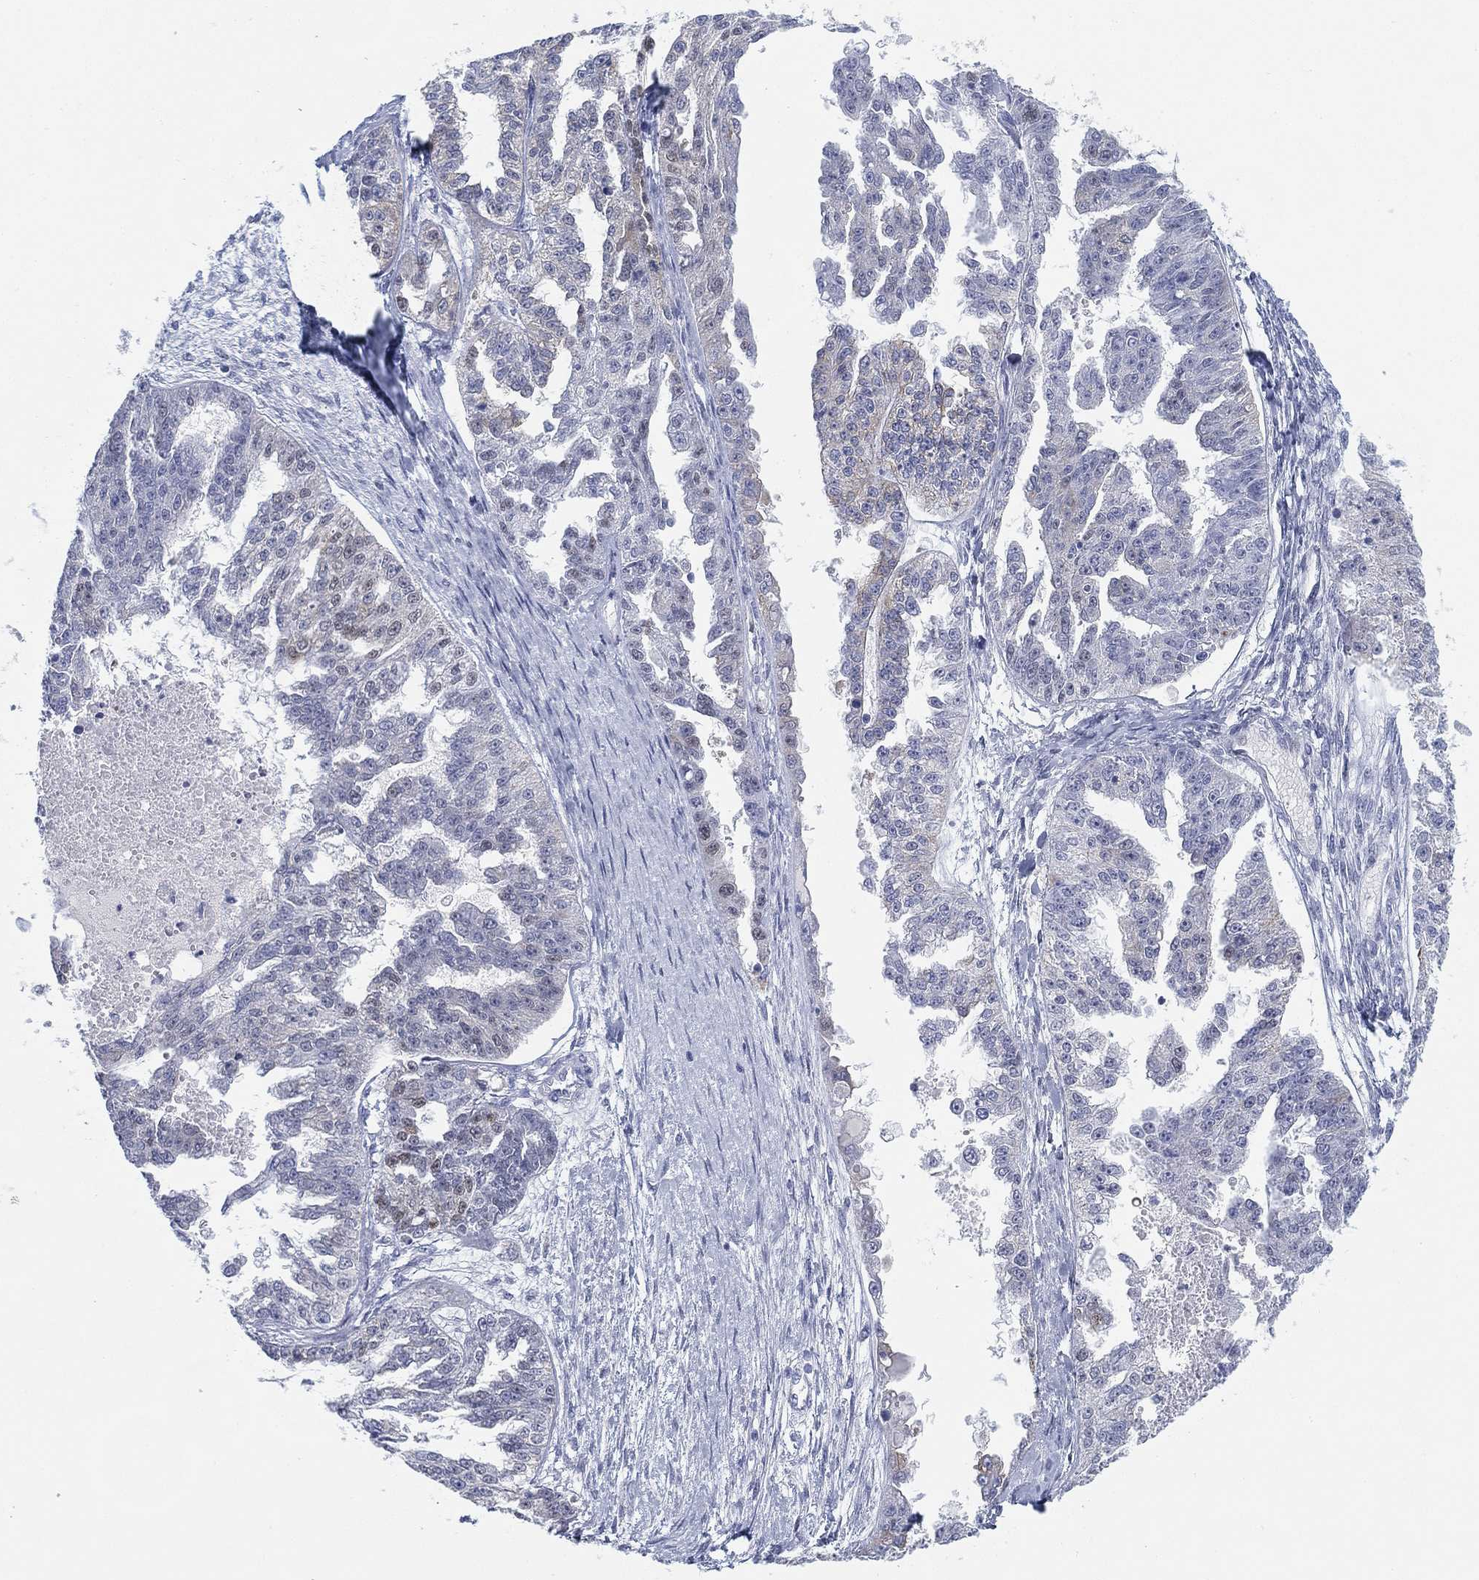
{"staining": {"intensity": "negative", "quantity": "none", "location": "none"}, "tissue": "ovarian cancer", "cell_type": "Tumor cells", "image_type": "cancer", "snomed": [{"axis": "morphology", "description": "Cystadenocarcinoma, serous, NOS"}, {"axis": "topography", "description": "Ovary"}], "caption": "This is an immunohistochemistry (IHC) micrograph of human ovarian cancer. There is no staining in tumor cells.", "gene": "GCNA", "patient": {"sex": "female", "age": 58}}